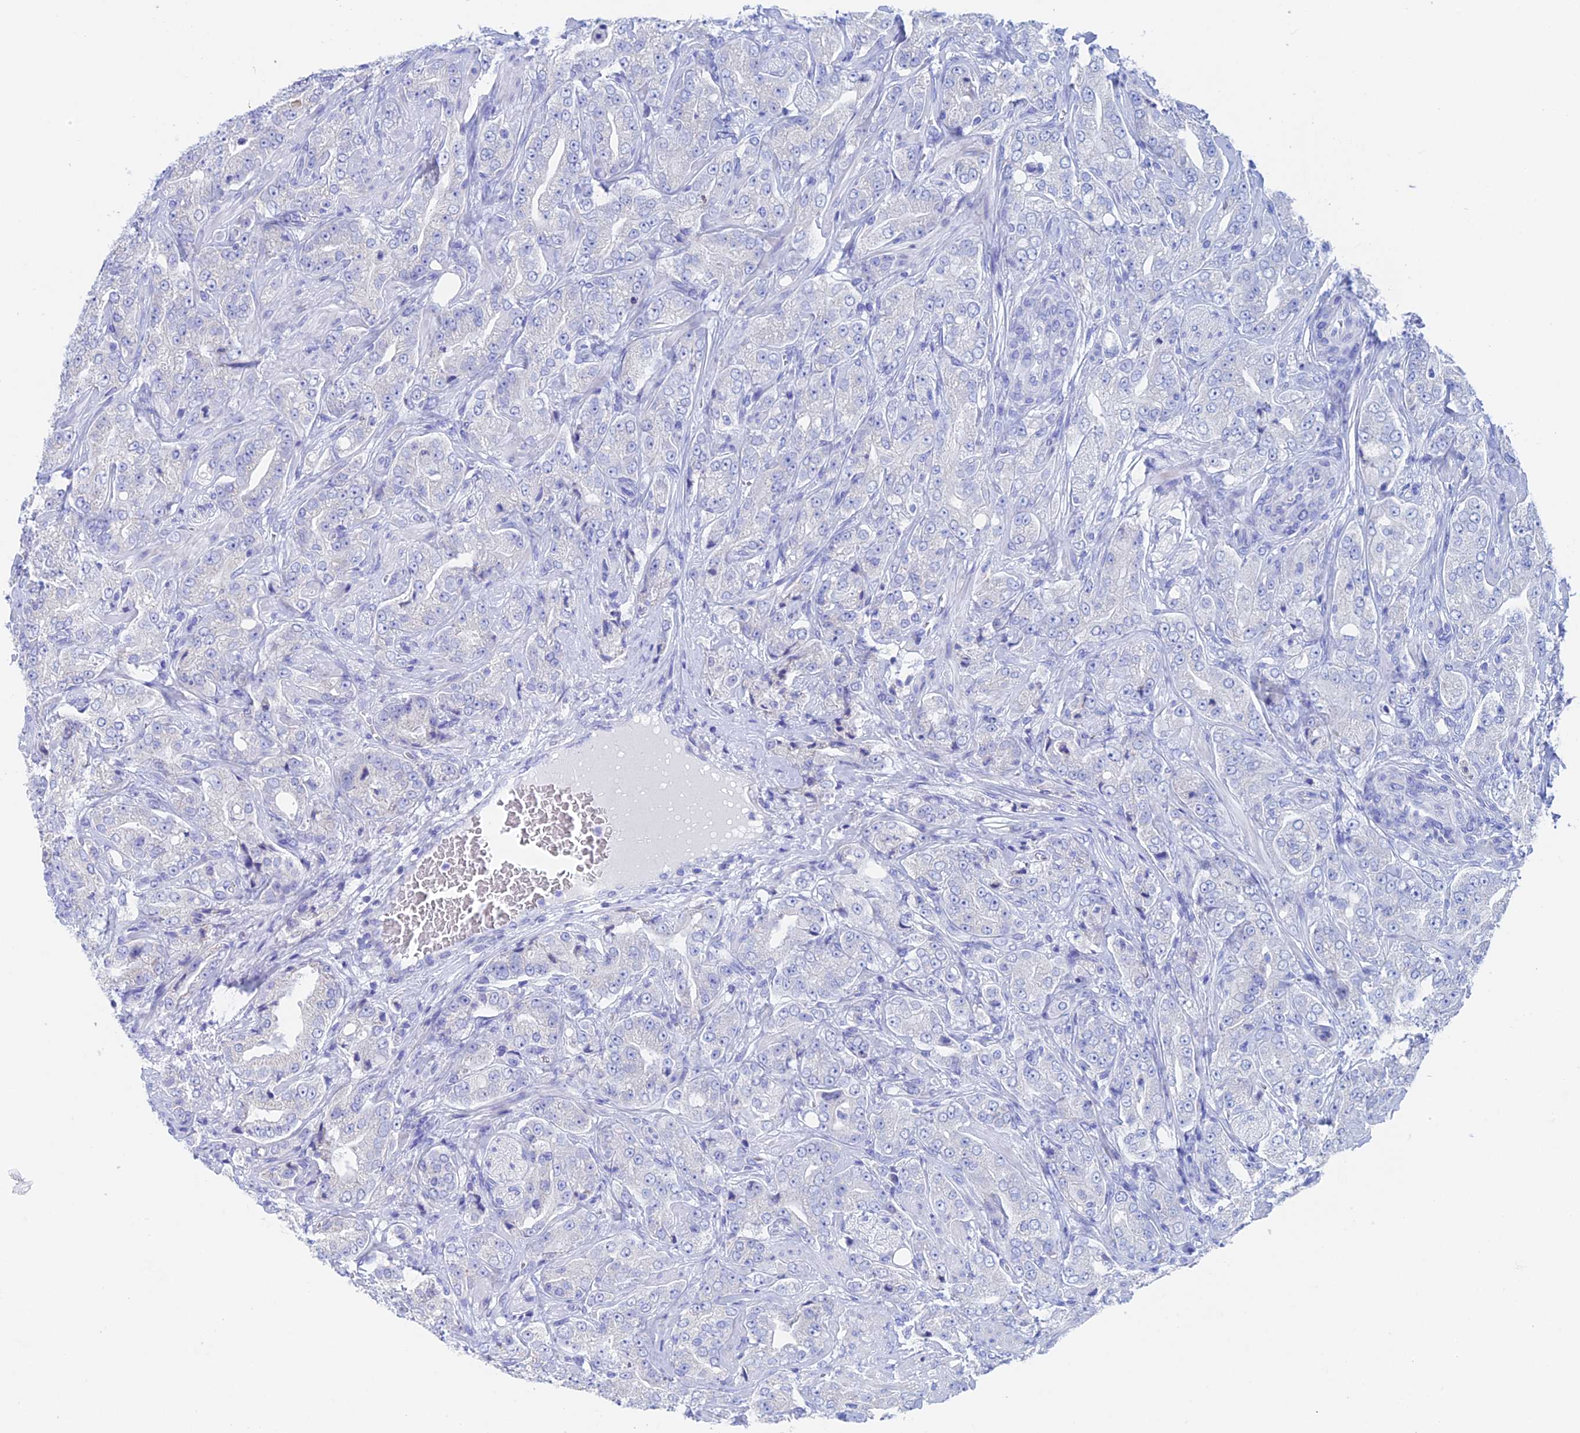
{"staining": {"intensity": "negative", "quantity": "none", "location": "none"}, "tissue": "prostate cancer", "cell_type": "Tumor cells", "image_type": "cancer", "snomed": [{"axis": "morphology", "description": "Adenocarcinoma, Low grade"}, {"axis": "topography", "description": "Prostate"}], "caption": "Protein analysis of adenocarcinoma (low-grade) (prostate) reveals no significant positivity in tumor cells. (Stains: DAB immunohistochemistry with hematoxylin counter stain, Microscopy: brightfield microscopy at high magnification).", "gene": "PSMC3IP", "patient": {"sex": "male", "age": 67}}